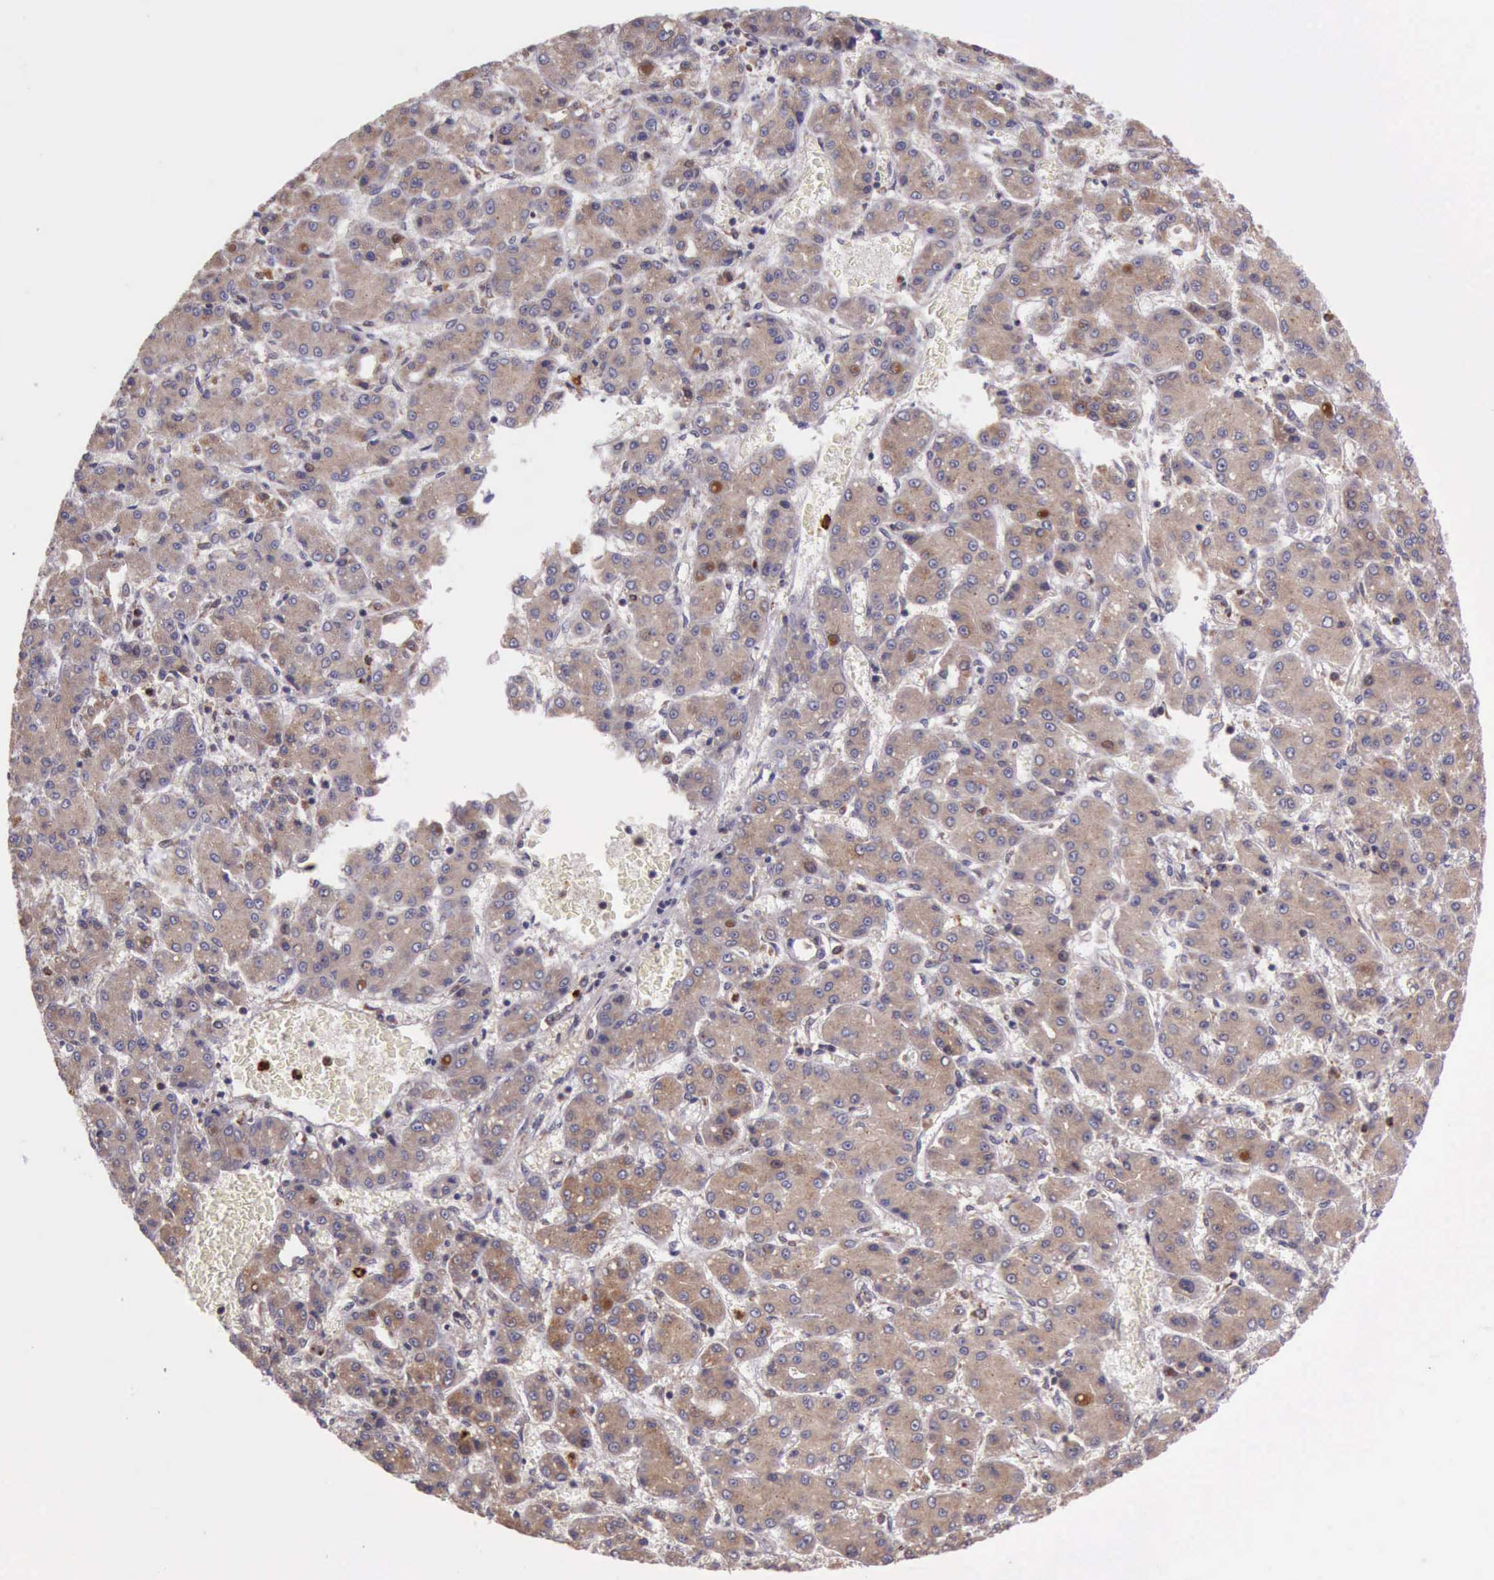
{"staining": {"intensity": "weak", "quantity": ">75%", "location": "cytoplasmic/membranous"}, "tissue": "liver cancer", "cell_type": "Tumor cells", "image_type": "cancer", "snomed": [{"axis": "morphology", "description": "Carcinoma, Hepatocellular, NOS"}, {"axis": "topography", "description": "Liver"}], "caption": "There is low levels of weak cytoplasmic/membranous staining in tumor cells of hepatocellular carcinoma (liver), as demonstrated by immunohistochemical staining (brown color).", "gene": "ARMCX3", "patient": {"sex": "male", "age": 69}}